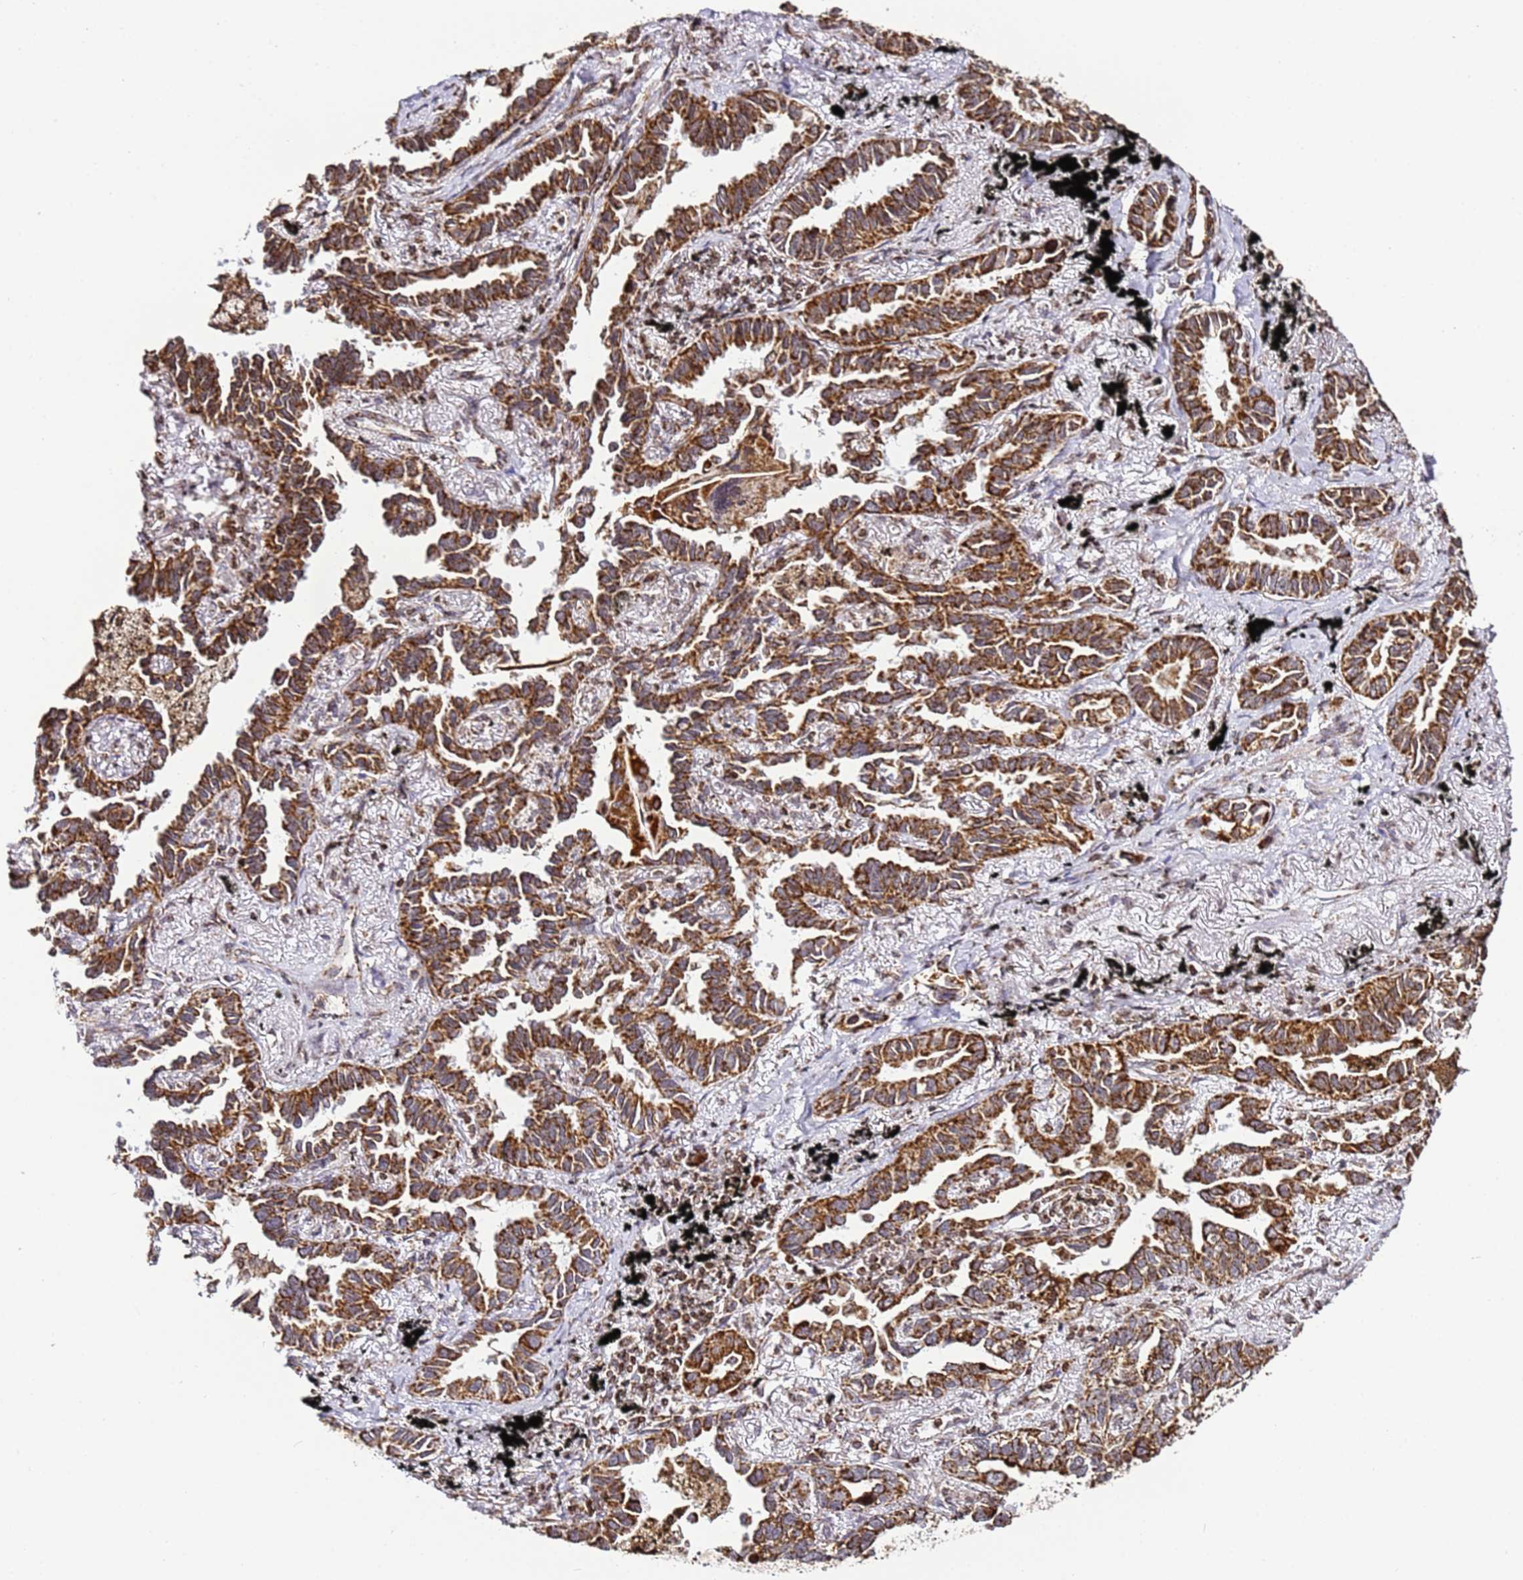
{"staining": {"intensity": "strong", "quantity": ">75%", "location": "cytoplasmic/membranous"}, "tissue": "lung cancer", "cell_type": "Tumor cells", "image_type": "cancer", "snomed": [{"axis": "morphology", "description": "Adenocarcinoma, NOS"}, {"axis": "topography", "description": "Lung"}], "caption": "Immunohistochemical staining of adenocarcinoma (lung) demonstrates high levels of strong cytoplasmic/membranous protein expression in about >75% of tumor cells. Nuclei are stained in blue.", "gene": "HSPE1", "patient": {"sex": "male", "age": 67}}